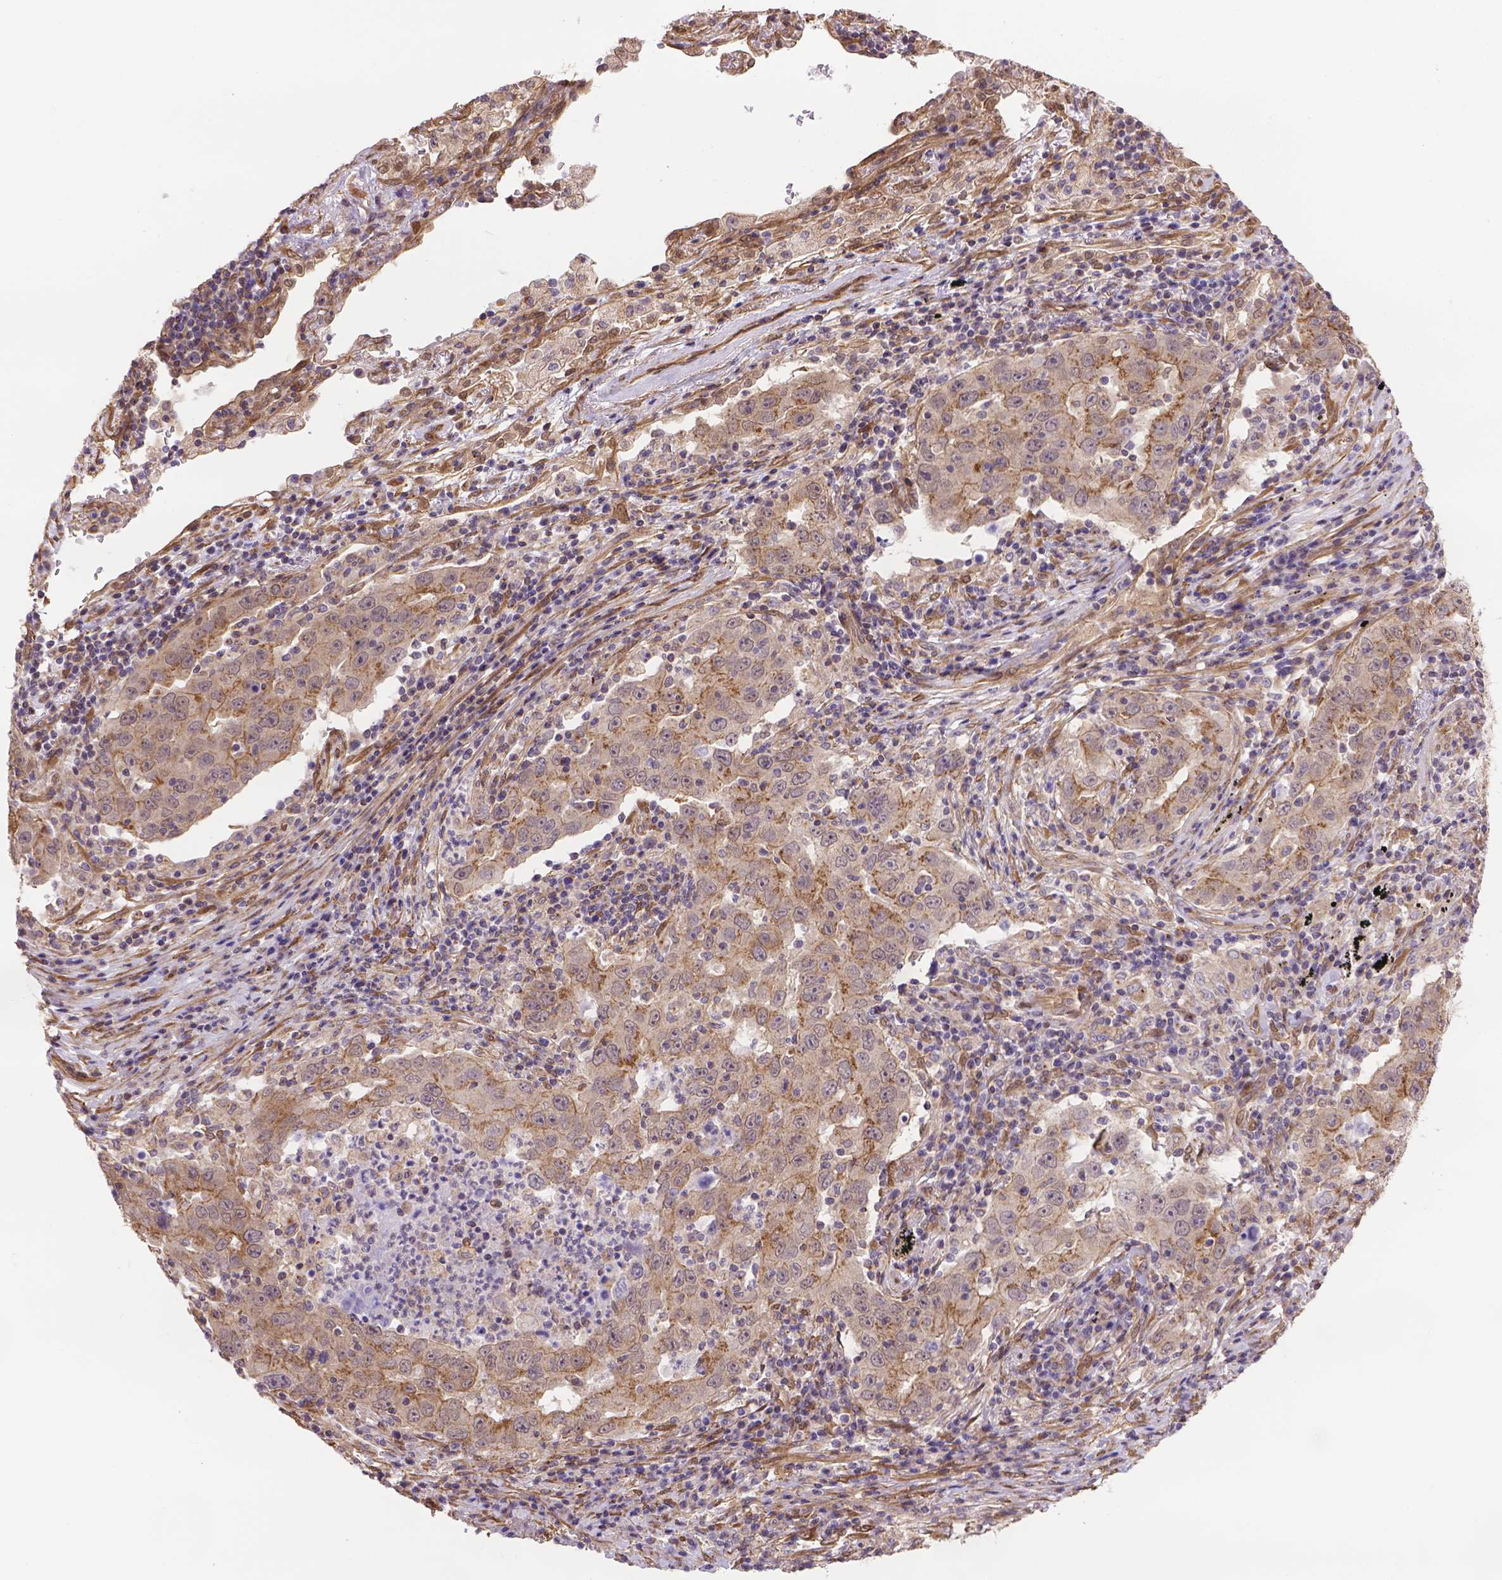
{"staining": {"intensity": "weak", "quantity": ">75%", "location": "cytoplasmic/membranous"}, "tissue": "lung cancer", "cell_type": "Tumor cells", "image_type": "cancer", "snomed": [{"axis": "morphology", "description": "Adenocarcinoma, NOS"}, {"axis": "topography", "description": "Lung"}], "caption": "High-power microscopy captured an IHC histopathology image of lung cancer (adenocarcinoma), revealing weak cytoplasmic/membranous staining in approximately >75% of tumor cells.", "gene": "YAP1", "patient": {"sex": "male", "age": 73}}